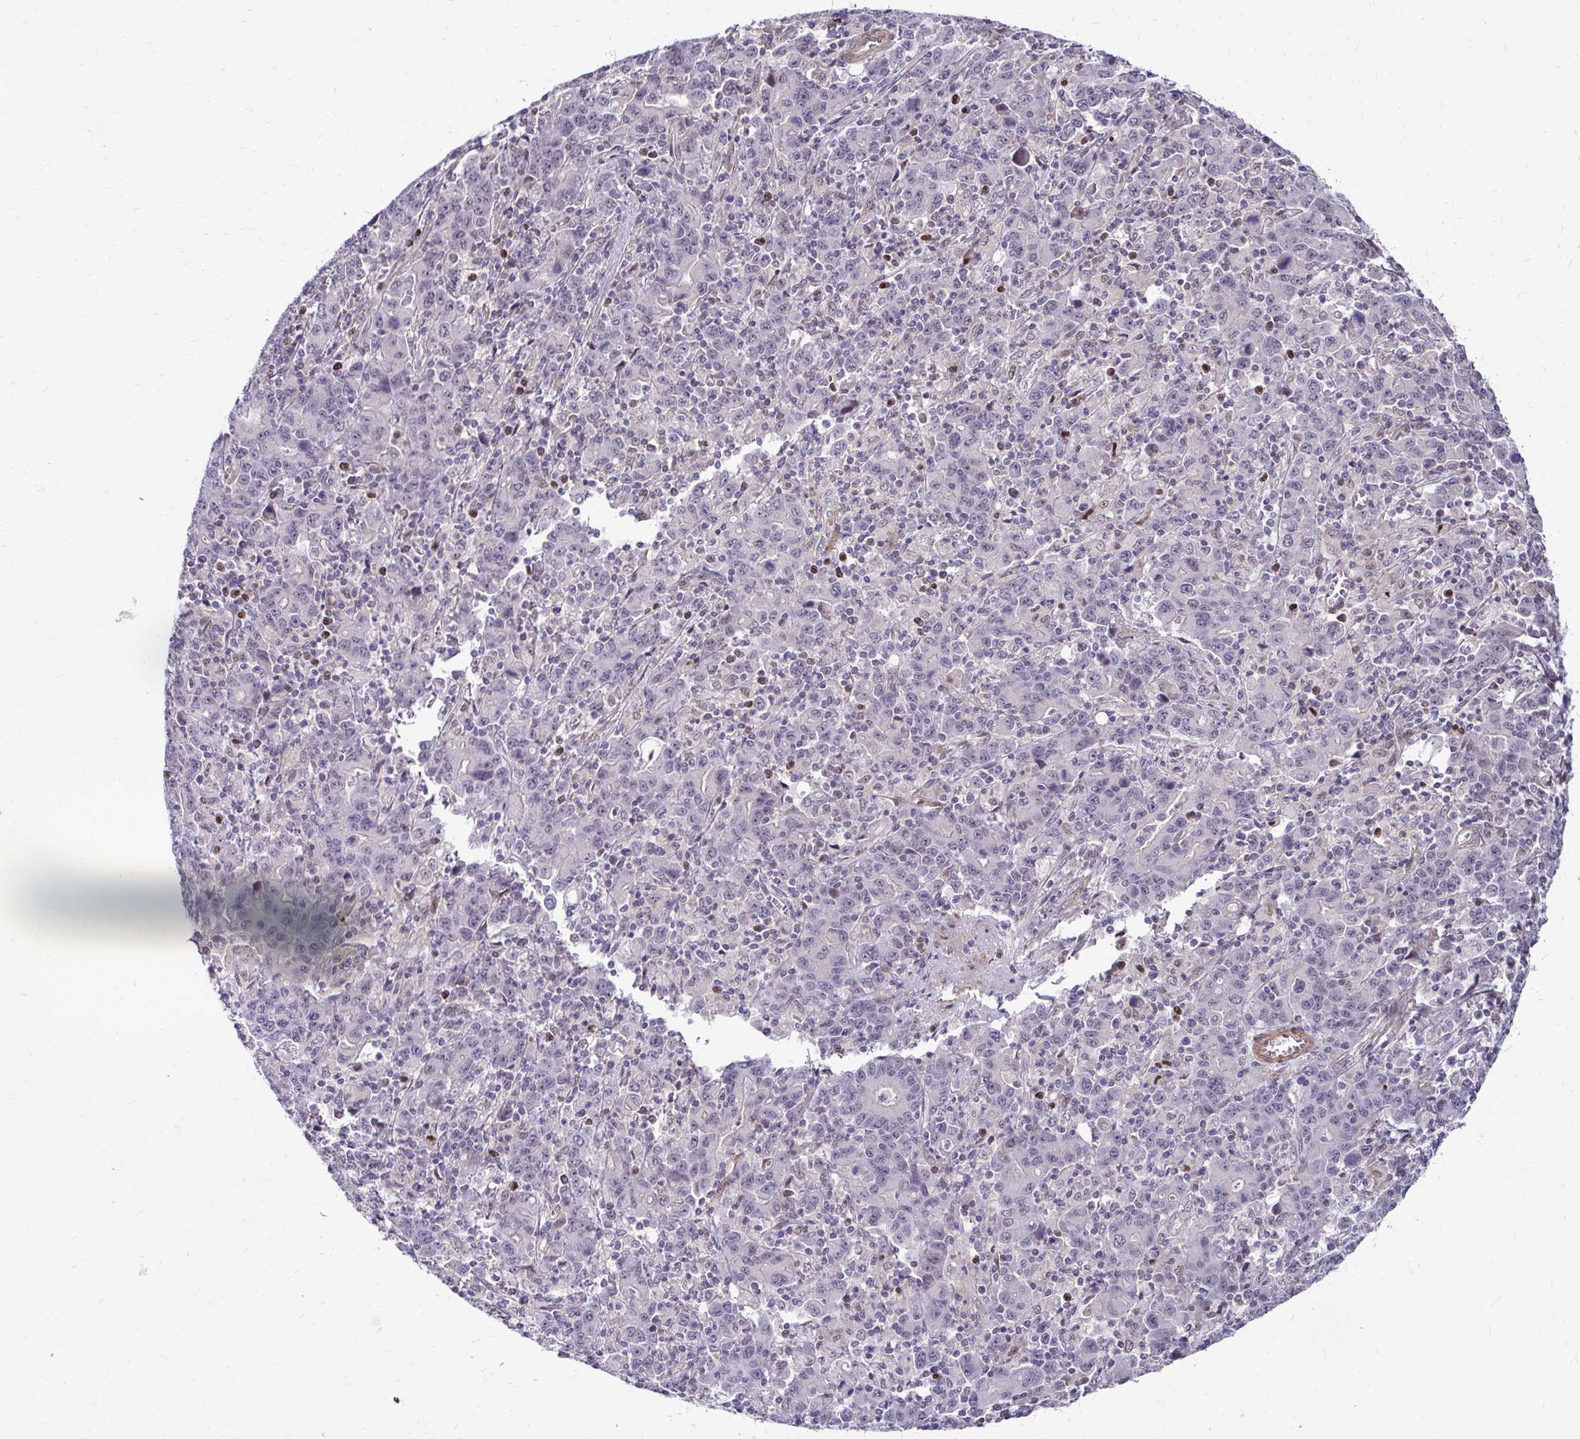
{"staining": {"intensity": "negative", "quantity": "none", "location": "none"}, "tissue": "stomach cancer", "cell_type": "Tumor cells", "image_type": "cancer", "snomed": [{"axis": "morphology", "description": "Adenocarcinoma, NOS"}, {"axis": "topography", "description": "Stomach, upper"}], "caption": "Micrograph shows no significant protein positivity in tumor cells of stomach adenocarcinoma.", "gene": "TRIP6", "patient": {"sex": "male", "age": 69}}